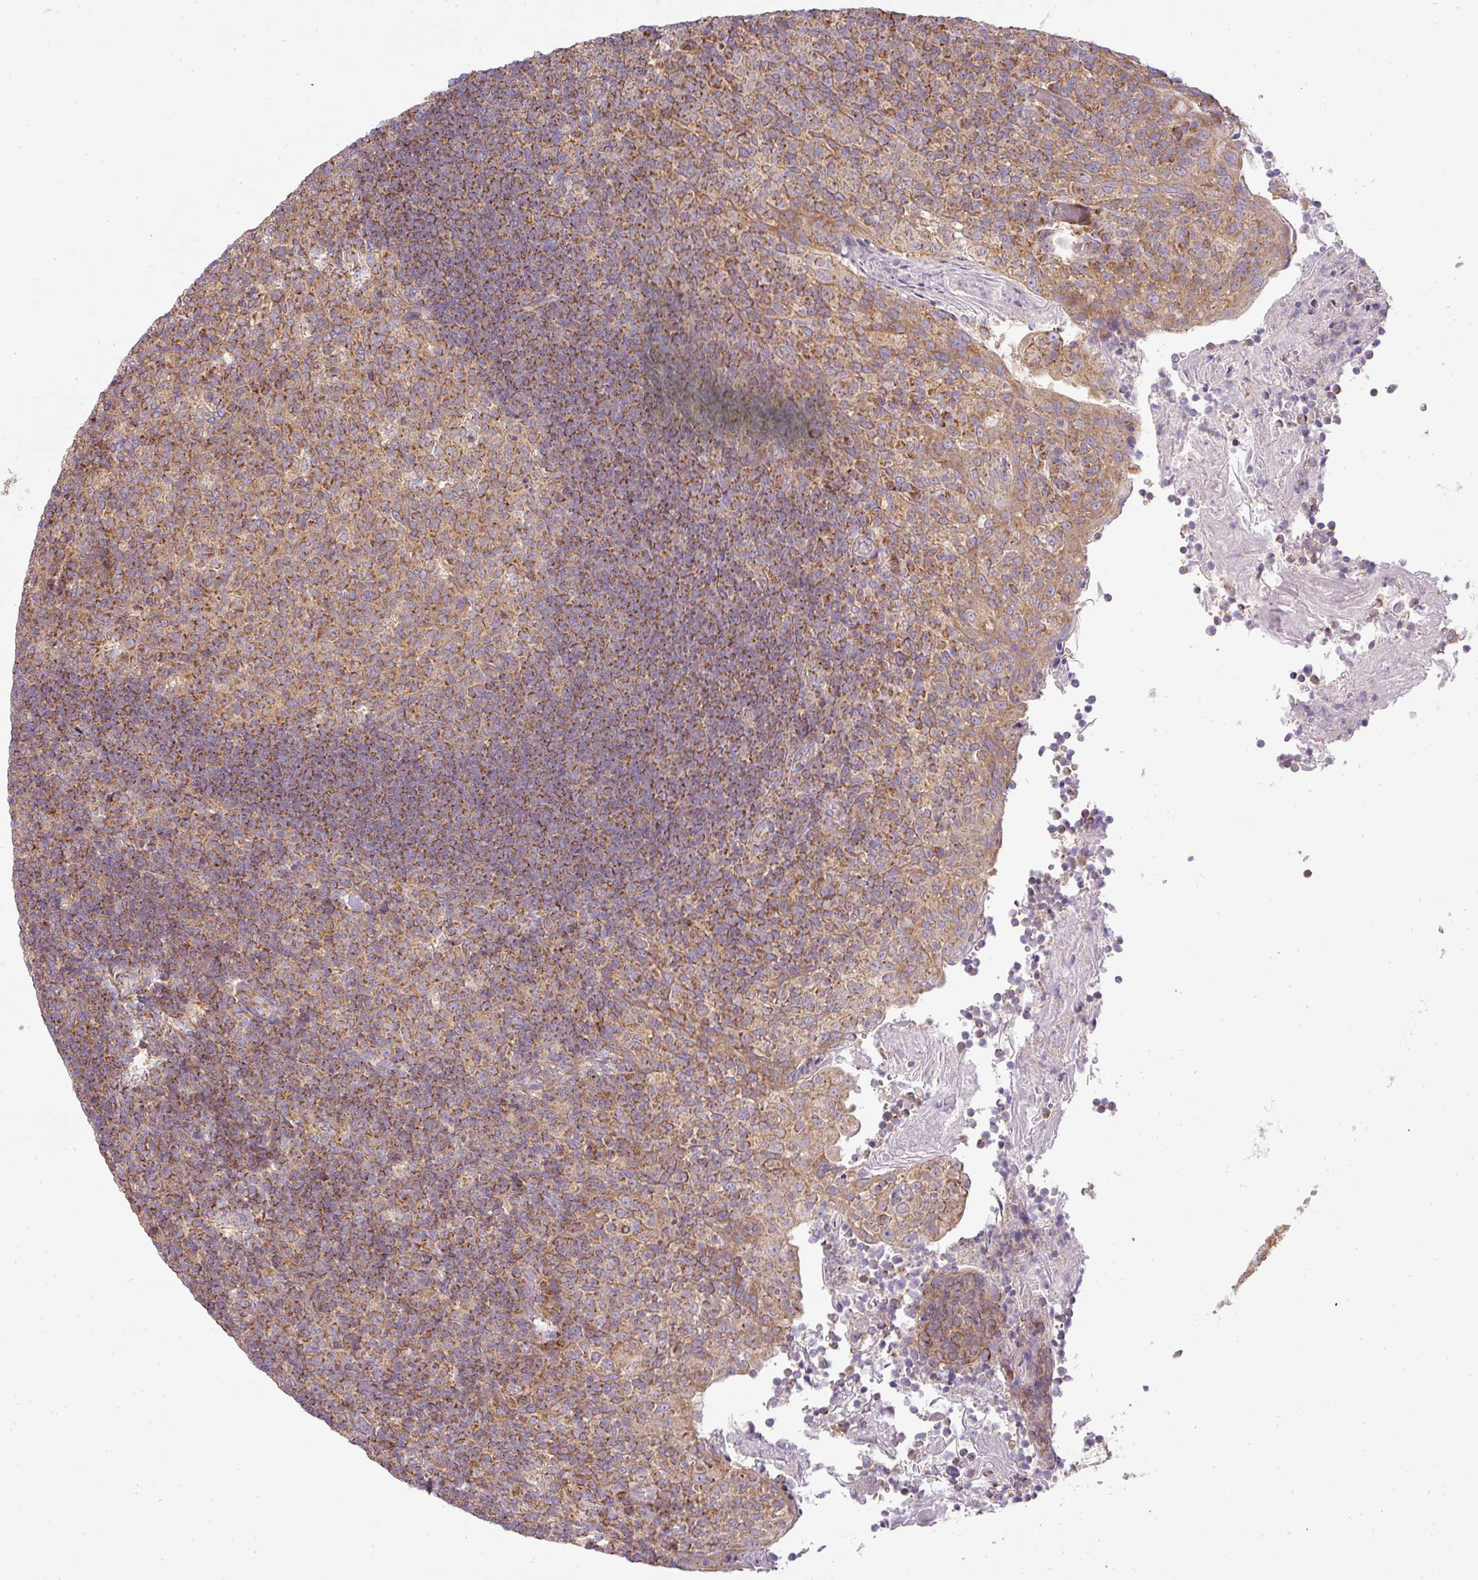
{"staining": {"intensity": "moderate", "quantity": ">75%", "location": "cytoplasmic/membranous"}, "tissue": "tonsil", "cell_type": "Germinal center cells", "image_type": "normal", "snomed": [{"axis": "morphology", "description": "Normal tissue, NOS"}, {"axis": "topography", "description": "Tonsil"}], "caption": "IHC of benign human tonsil shows medium levels of moderate cytoplasmic/membranous staining in approximately >75% of germinal center cells.", "gene": "ZNF211", "patient": {"sex": "female", "age": 10}}